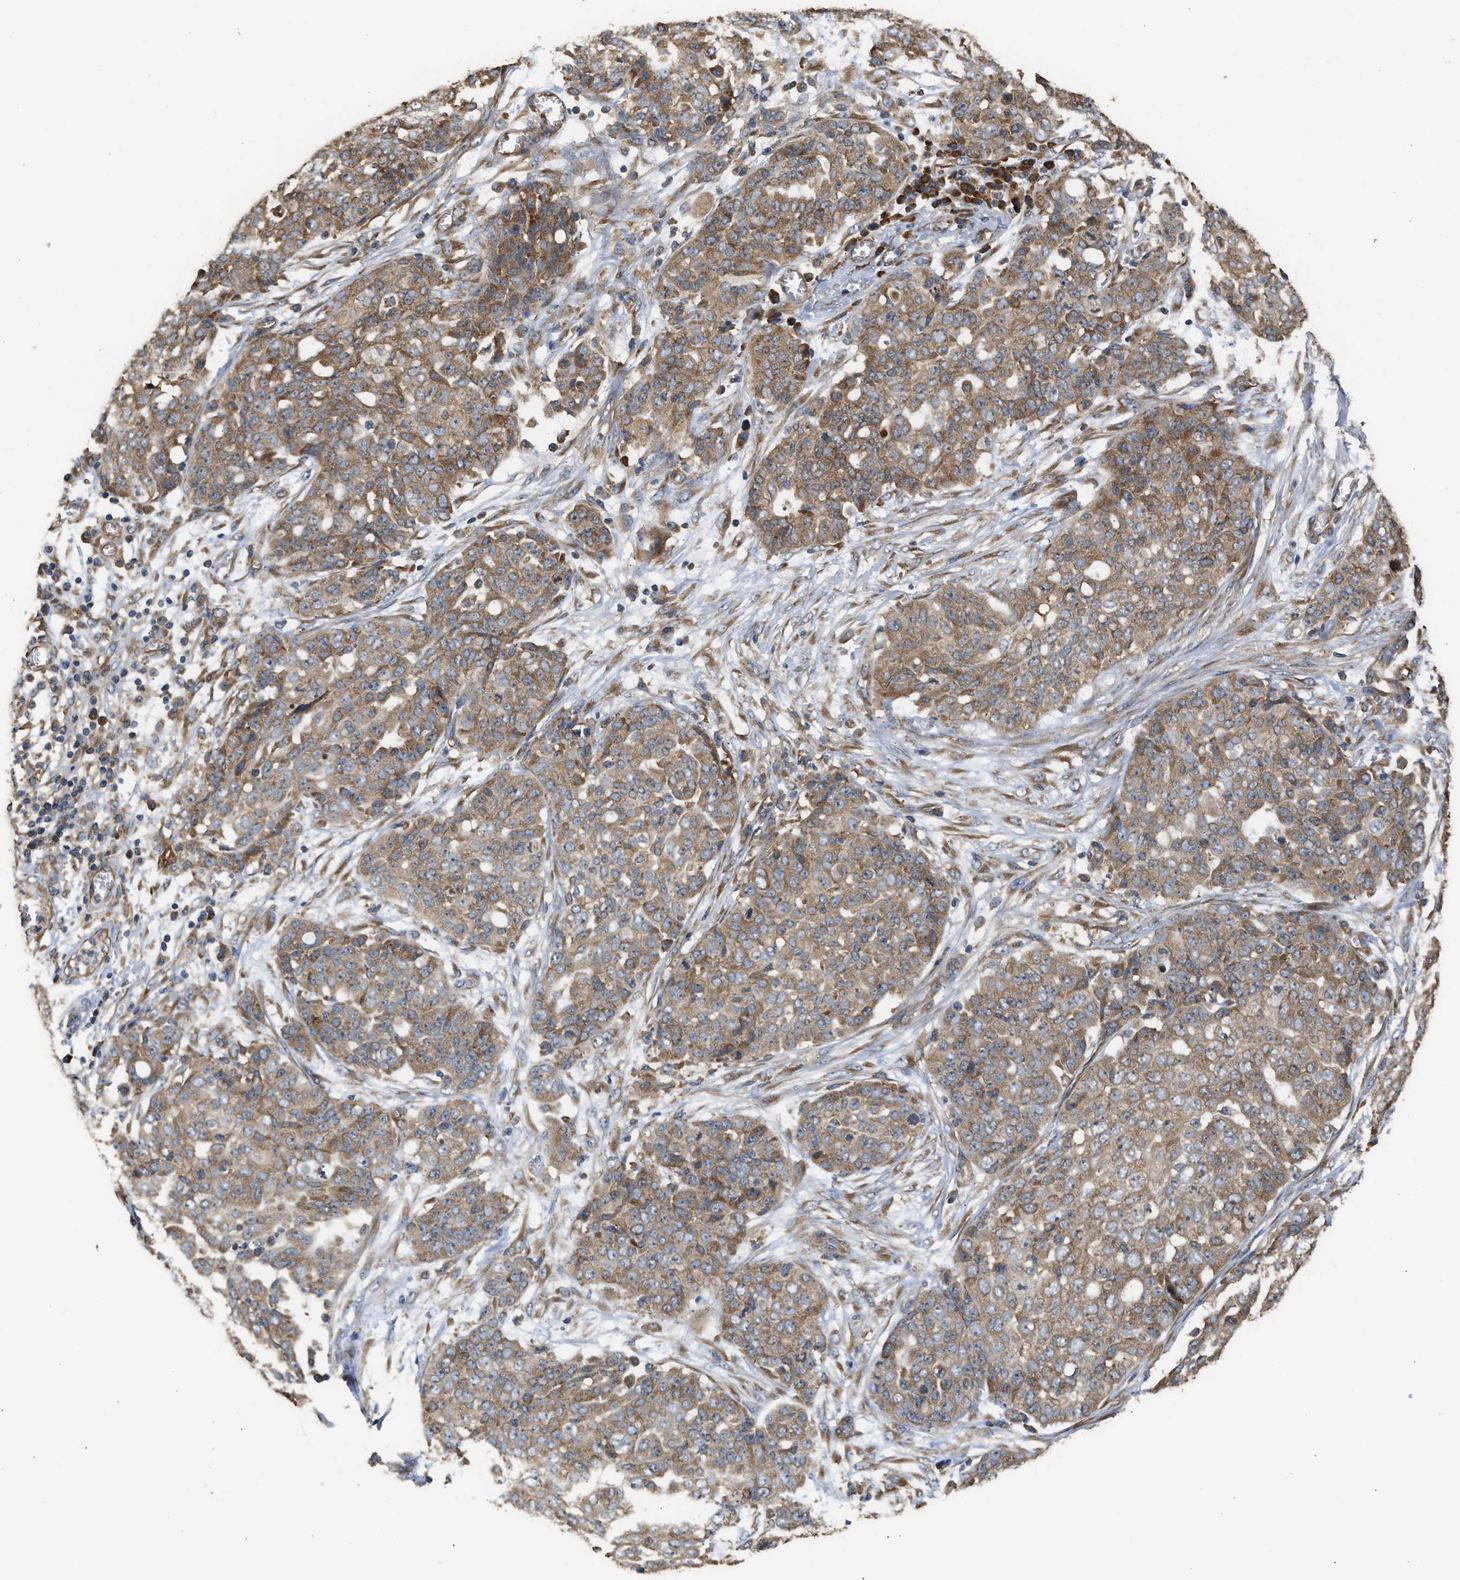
{"staining": {"intensity": "moderate", "quantity": ">75%", "location": "cytoplasmic/membranous"}, "tissue": "ovarian cancer", "cell_type": "Tumor cells", "image_type": "cancer", "snomed": [{"axis": "morphology", "description": "Cystadenocarcinoma, serous, NOS"}, {"axis": "topography", "description": "Soft tissue"}, {"axis": "topography", "description": "Ovary"}], "caption": "High-power microscopy captured an immunohistochemistry histopathology image of ovarian cancer, revealing moderate cytoplasmic/membranous positivity in about >75% of tumor cells.", "gene": "SLC36A4", "patient": {"sex": "female", "age": 57}}